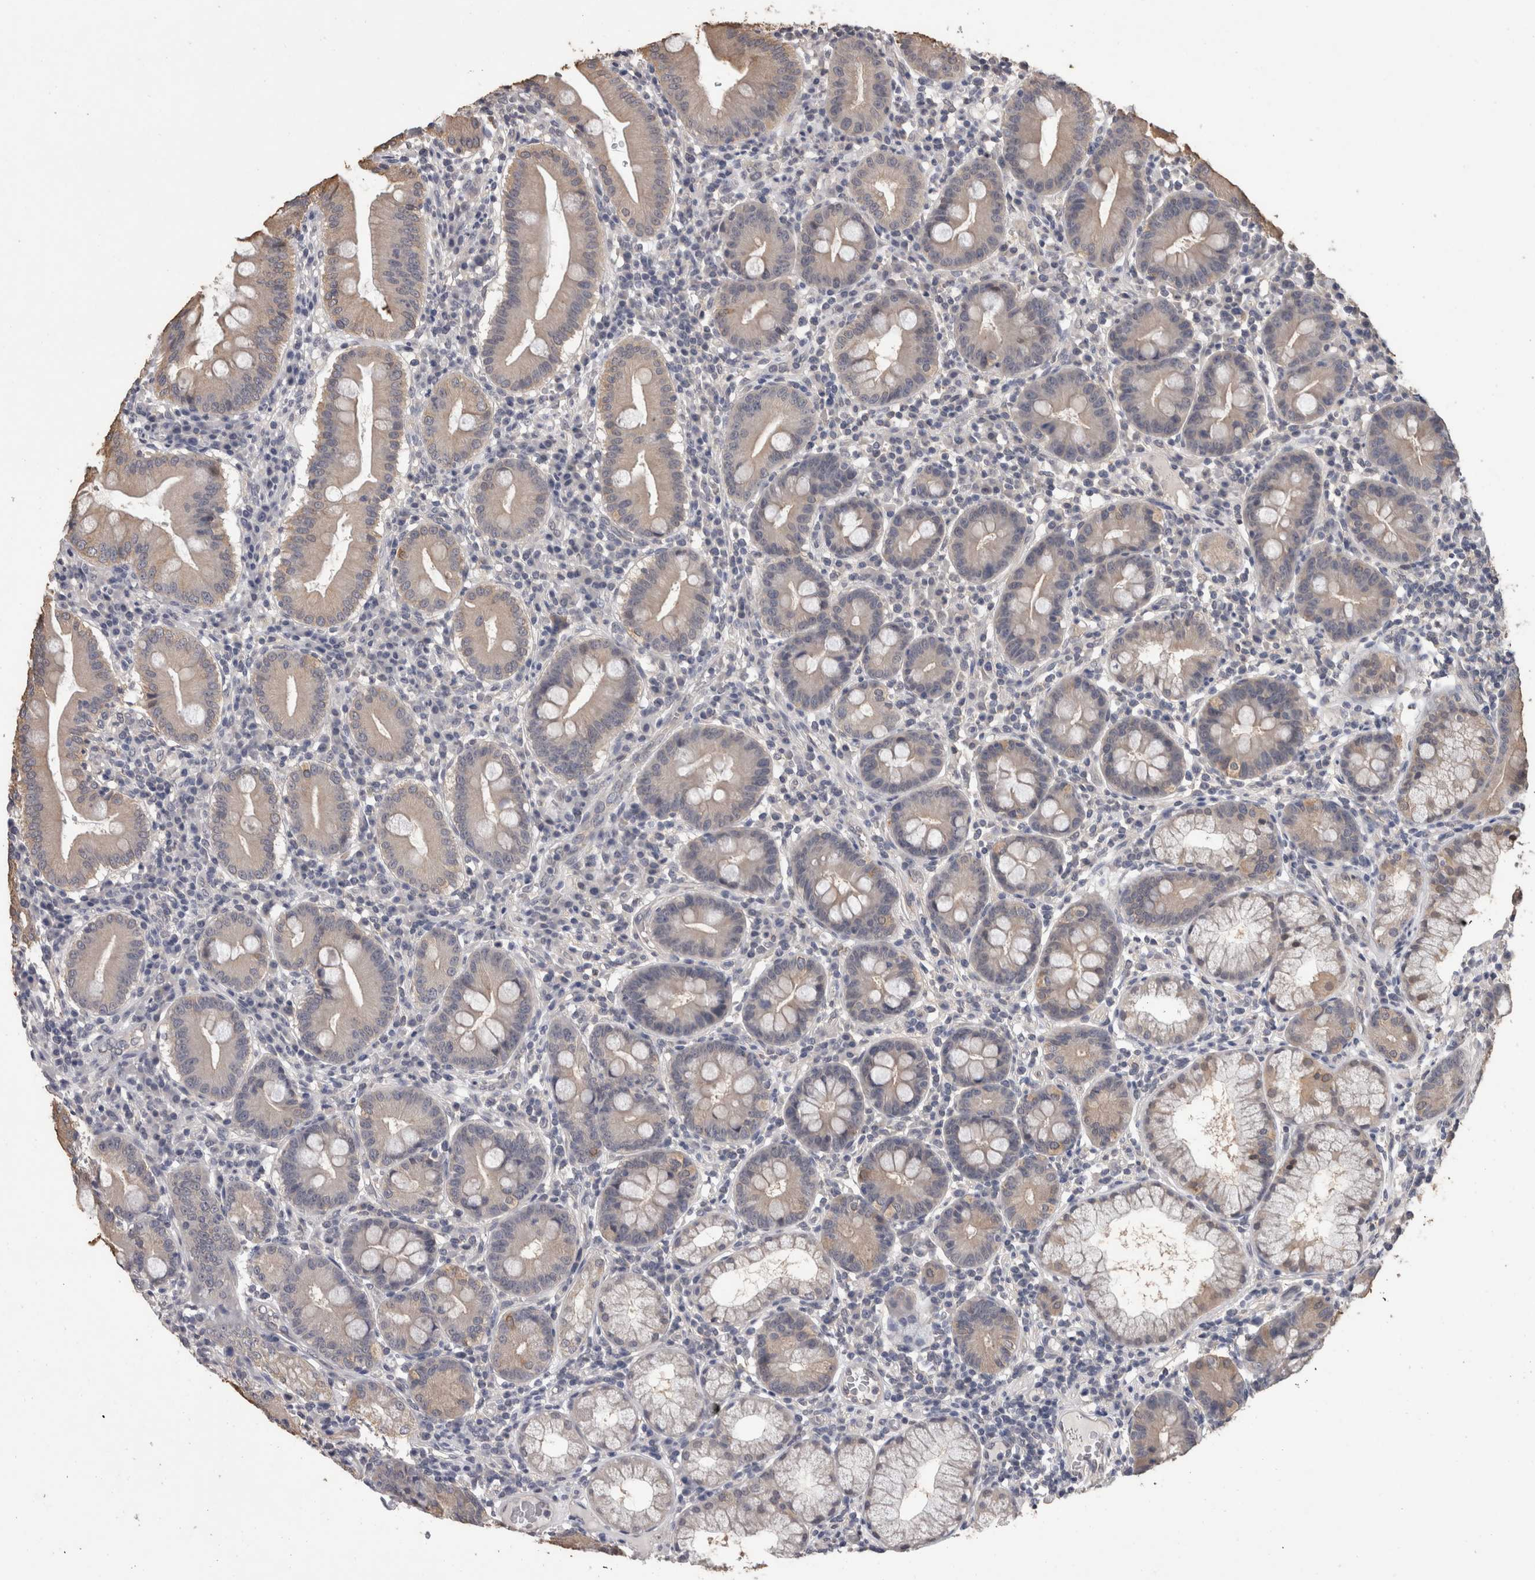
{"staining": {"intensity": "weak", "quantity": "<25%", "location": "cytoplasmic/membranous"}, "tissue": "duodenum", "cell_type": "Glandular cells", "image_type": "normal", "snomed": [{"axis": "morphology", "description": "Normal tissue, NOS"}, {"axis": "topography", "description": "Duodenum"}], "caption": "A high-resolution histopathology image shows immunohistochemistry staining of unremarkable duodenum, which shows no significant expression in glandular cells.", "gene": "FHOD3", "patient": {"sex": "male", "age": 50}}